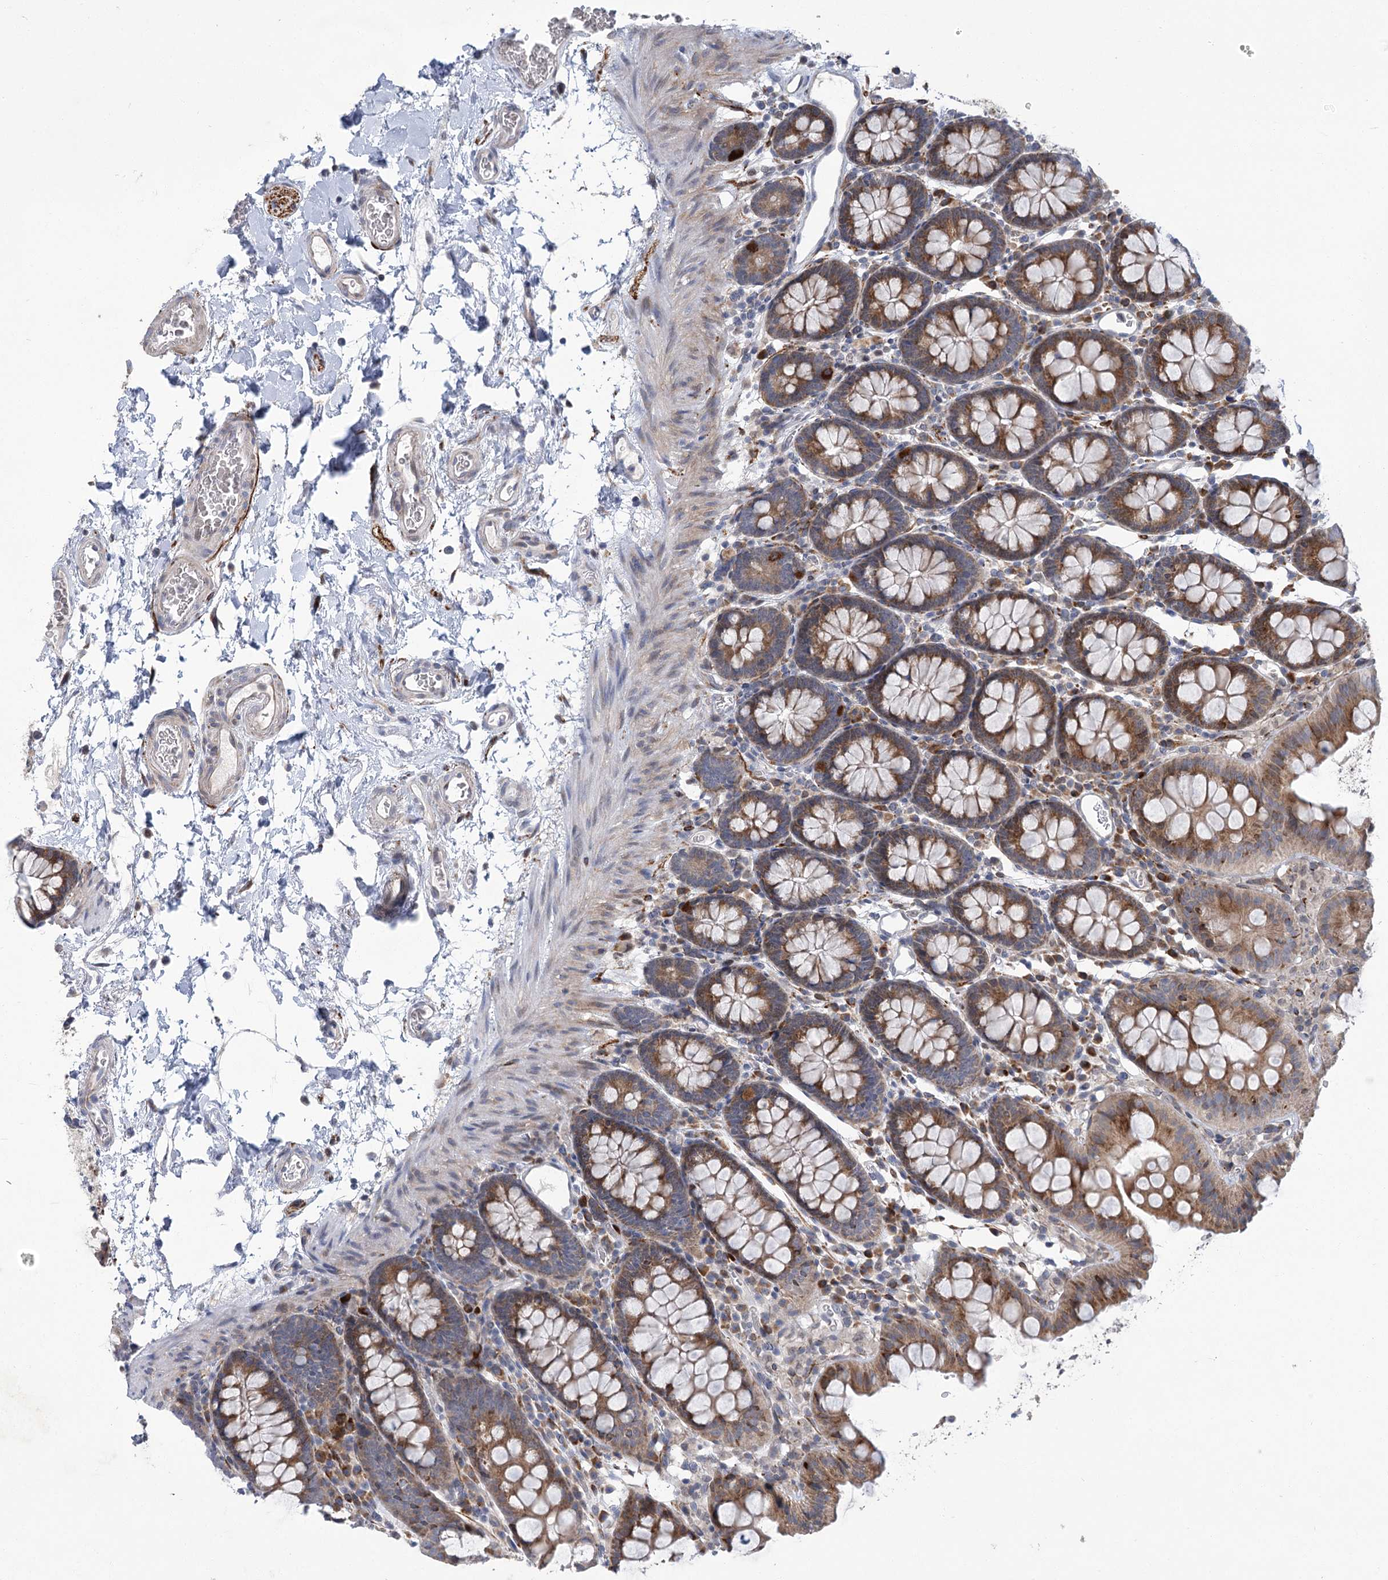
{"staining": {"intensity": "negative", "quantity": "none", "location": "none"}, "tissue": "colon", "cell_type": "Endothelial cells", "image_type": "normal", "snomed": [{"axis": "morphology", "description": "Normal tissue, NOS"}, {"axis": "topography", "description": "Colon"}], "caption": "DAB immunohistochemical staining of unremarkable colon reveals no significant positivity in endothelial cells.", "gene": "GCNT4", "patient": {"sex": "male", "age": 75}}